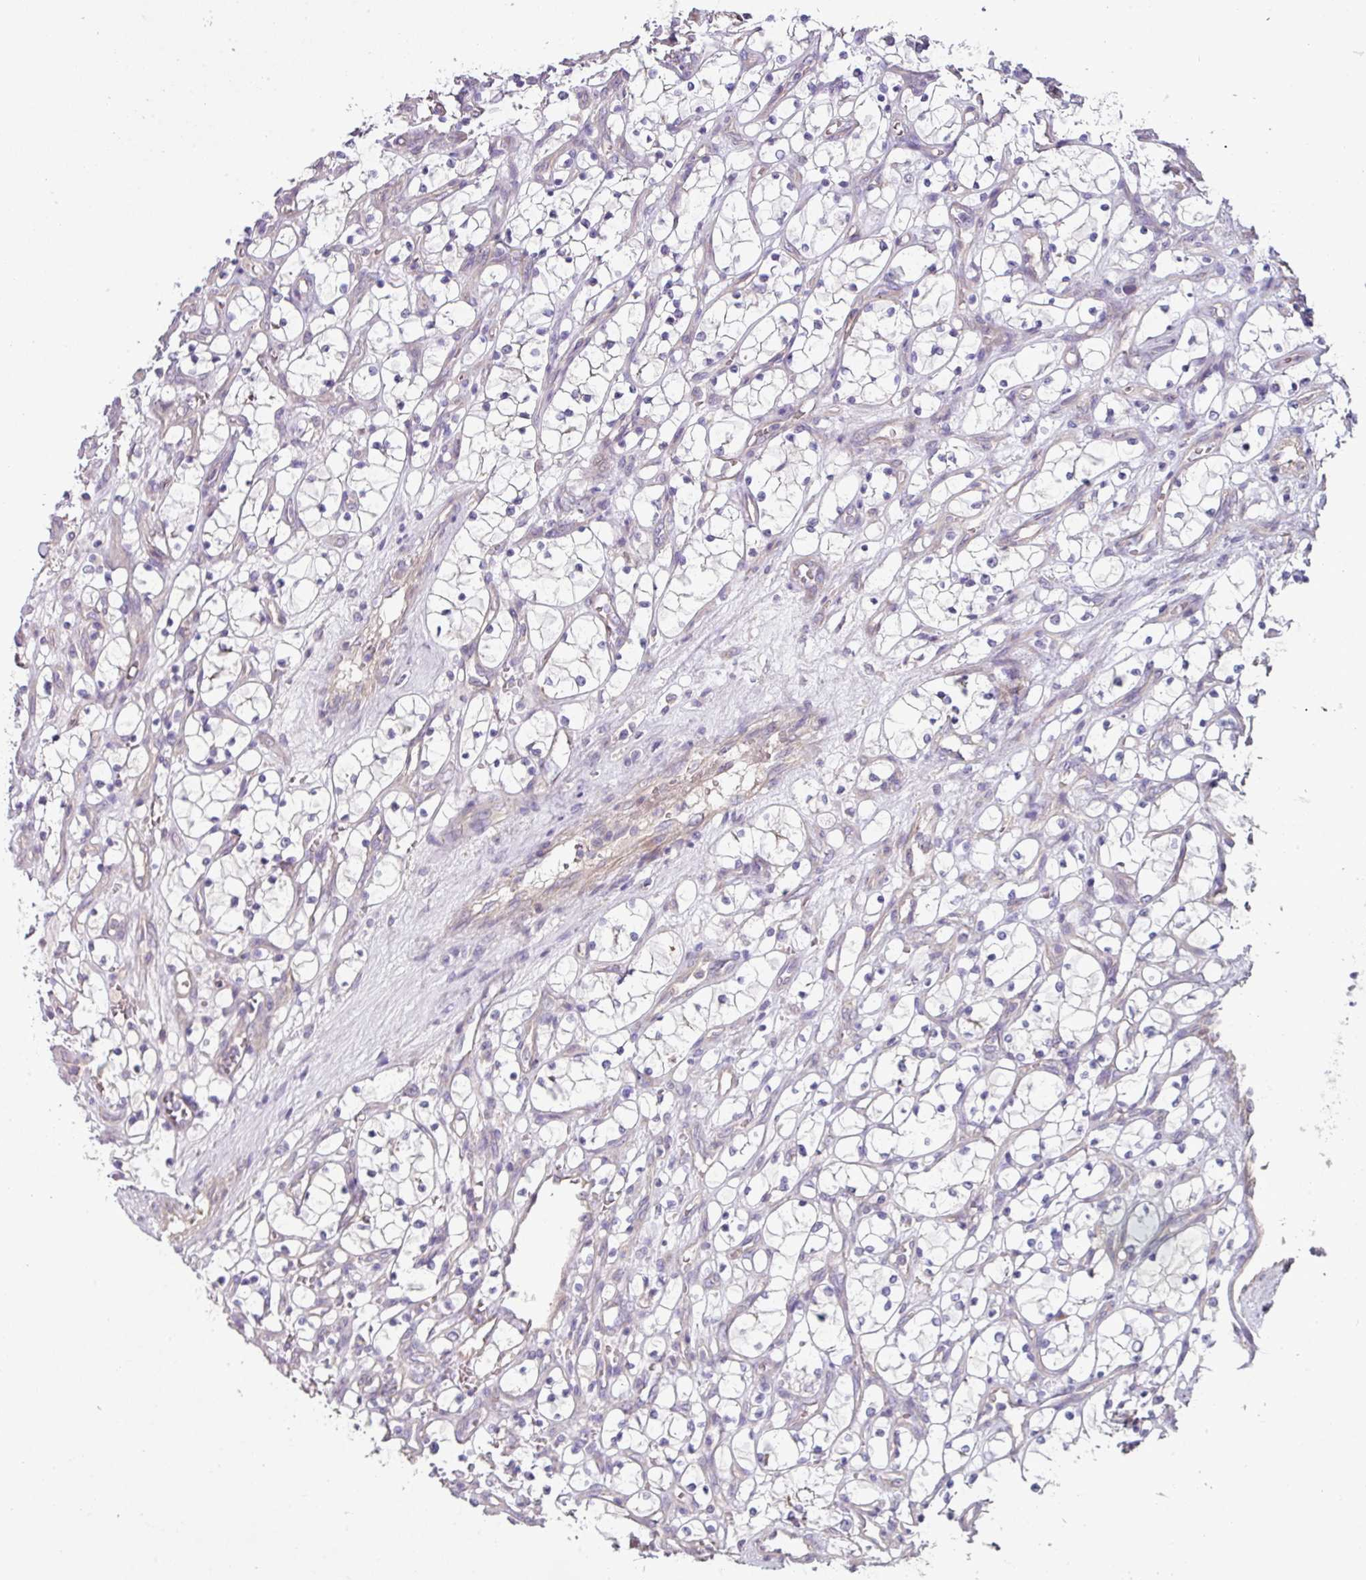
{"staining": {"intensity": "negative", "quantity": "none", "location": "none"}, "tissue": "renal cancer", "cell_type": "Tumor cells", "image_type": "cancer", "snomed": [{"axis": "morphology", "description": "Adenocarcinoma, NOS"}, {"axis": "topography", "description": "Kidney"}], "caption": "Tumor cells are negative for protein expression in human renal cancer.", "gene": "LRRC9", "patient": {"sex": "female", "age": 69}}